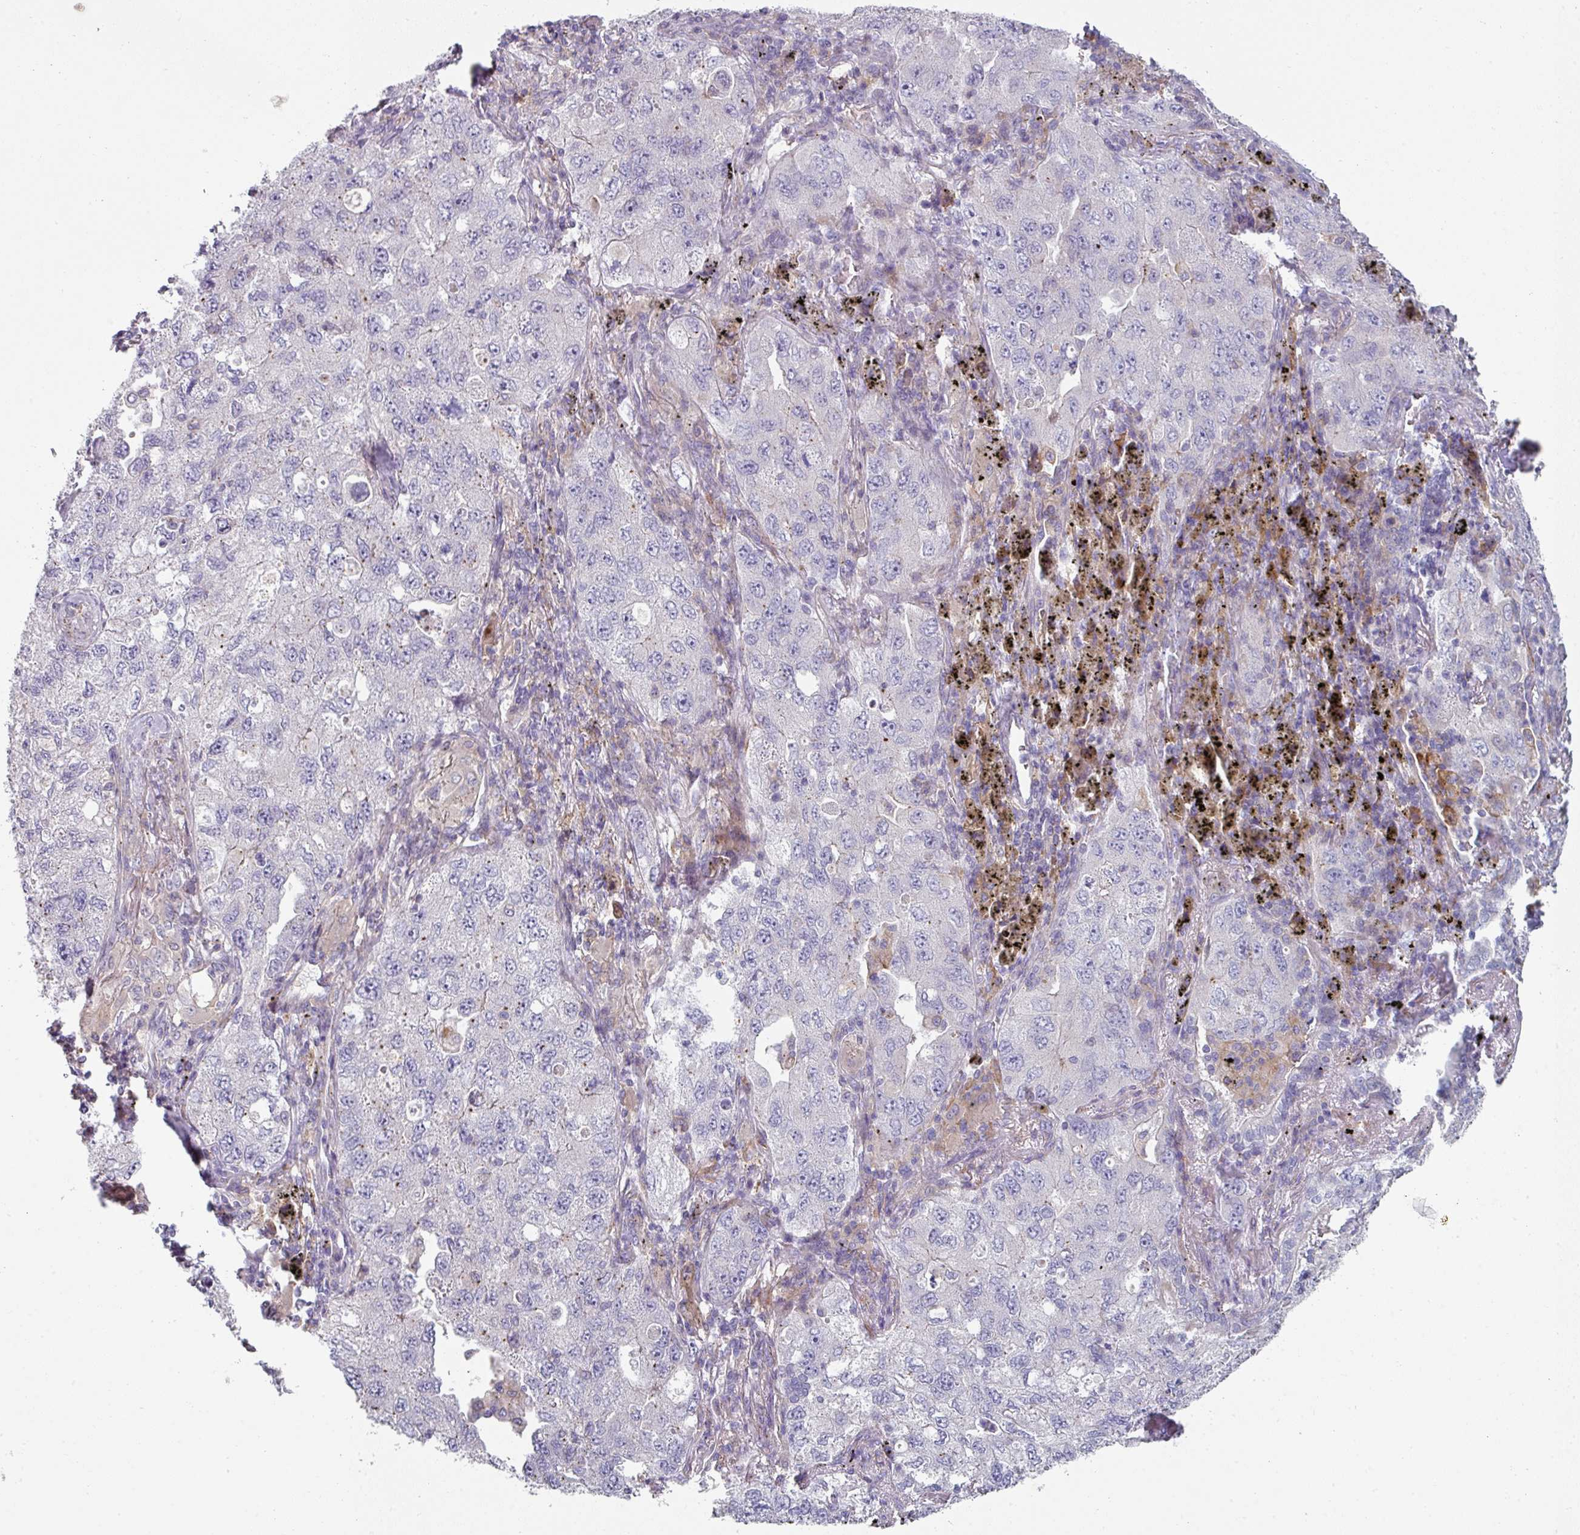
{"staining": {"intensity": "negative", "quantity": "none", "location": "none"}, "tissue": "lung cancer", "cell_type": "Tumor cells", "image_type": "cancer", "snomed": [{"axis": "morphology", "description": "Adenocarcinoma, NOS"}, {"axis": "topography", "description": "Lung"}], "caption": "The micrograph demonstrates no staining of tumor cells in lung cancer (adenocarcinoma).", "gene": "WSB2", "patient": {"sex": "female", "age": 57}}